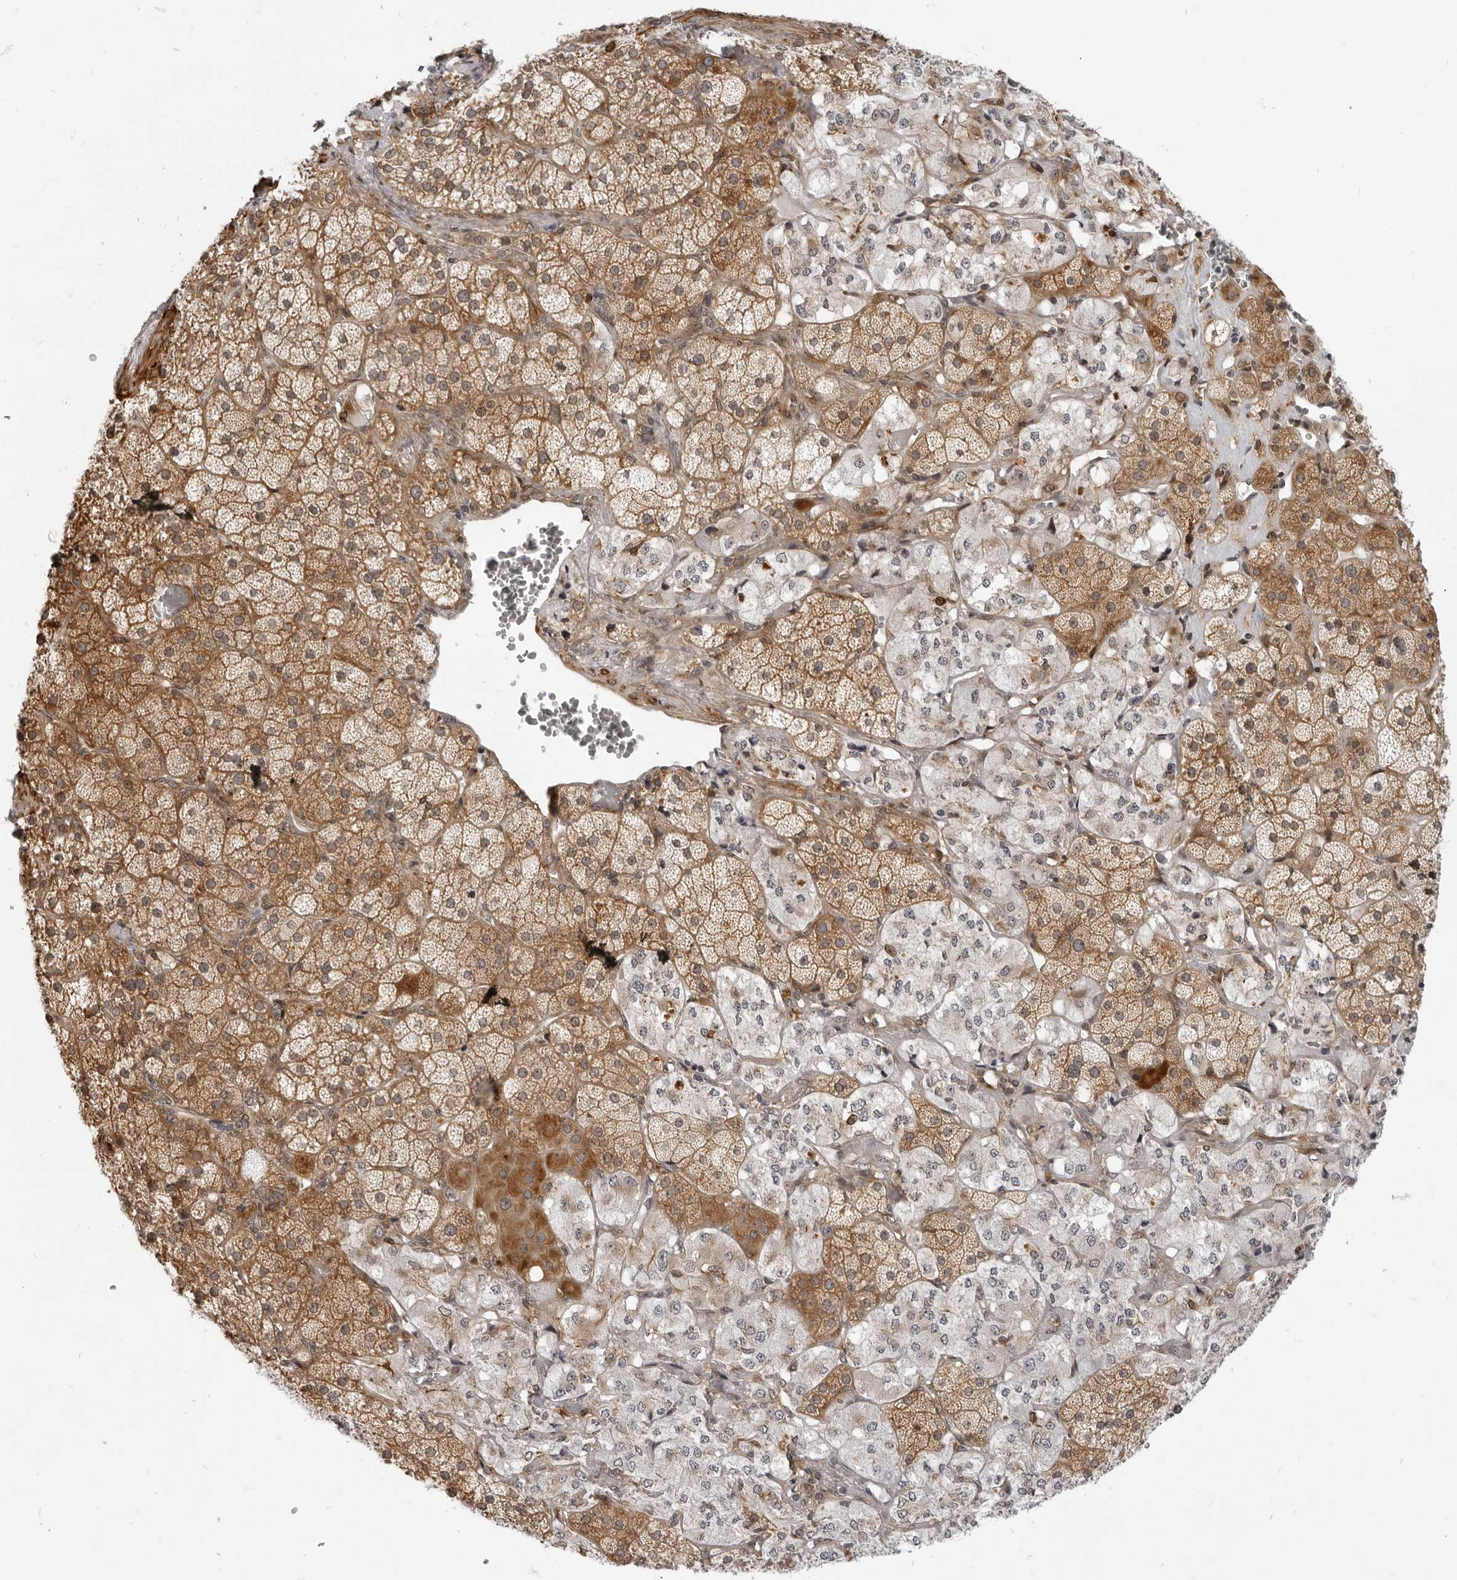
{"staining": {"intensity": "moderate", "quantity": ">75%", "location": "cytoplasmic/membranous"}, "tissue": "adrenal gland", "cell_type": "Glandular cells", "image_type": "normal", "snomed": [{"axis": "morphology", "description": "Normal tissue, NOS"}, {"axis": "topography", "description": "Adrenal gland"}], "caption": "Immunohistochemical staining of benign human adrenal gland reveals >75% levels of moderate cytoplasmic/membranous protein positivity in approximately >75% of glandular cells.", "gene": "SRGAP2", "patient": {"sex": "male", "age": 57}}